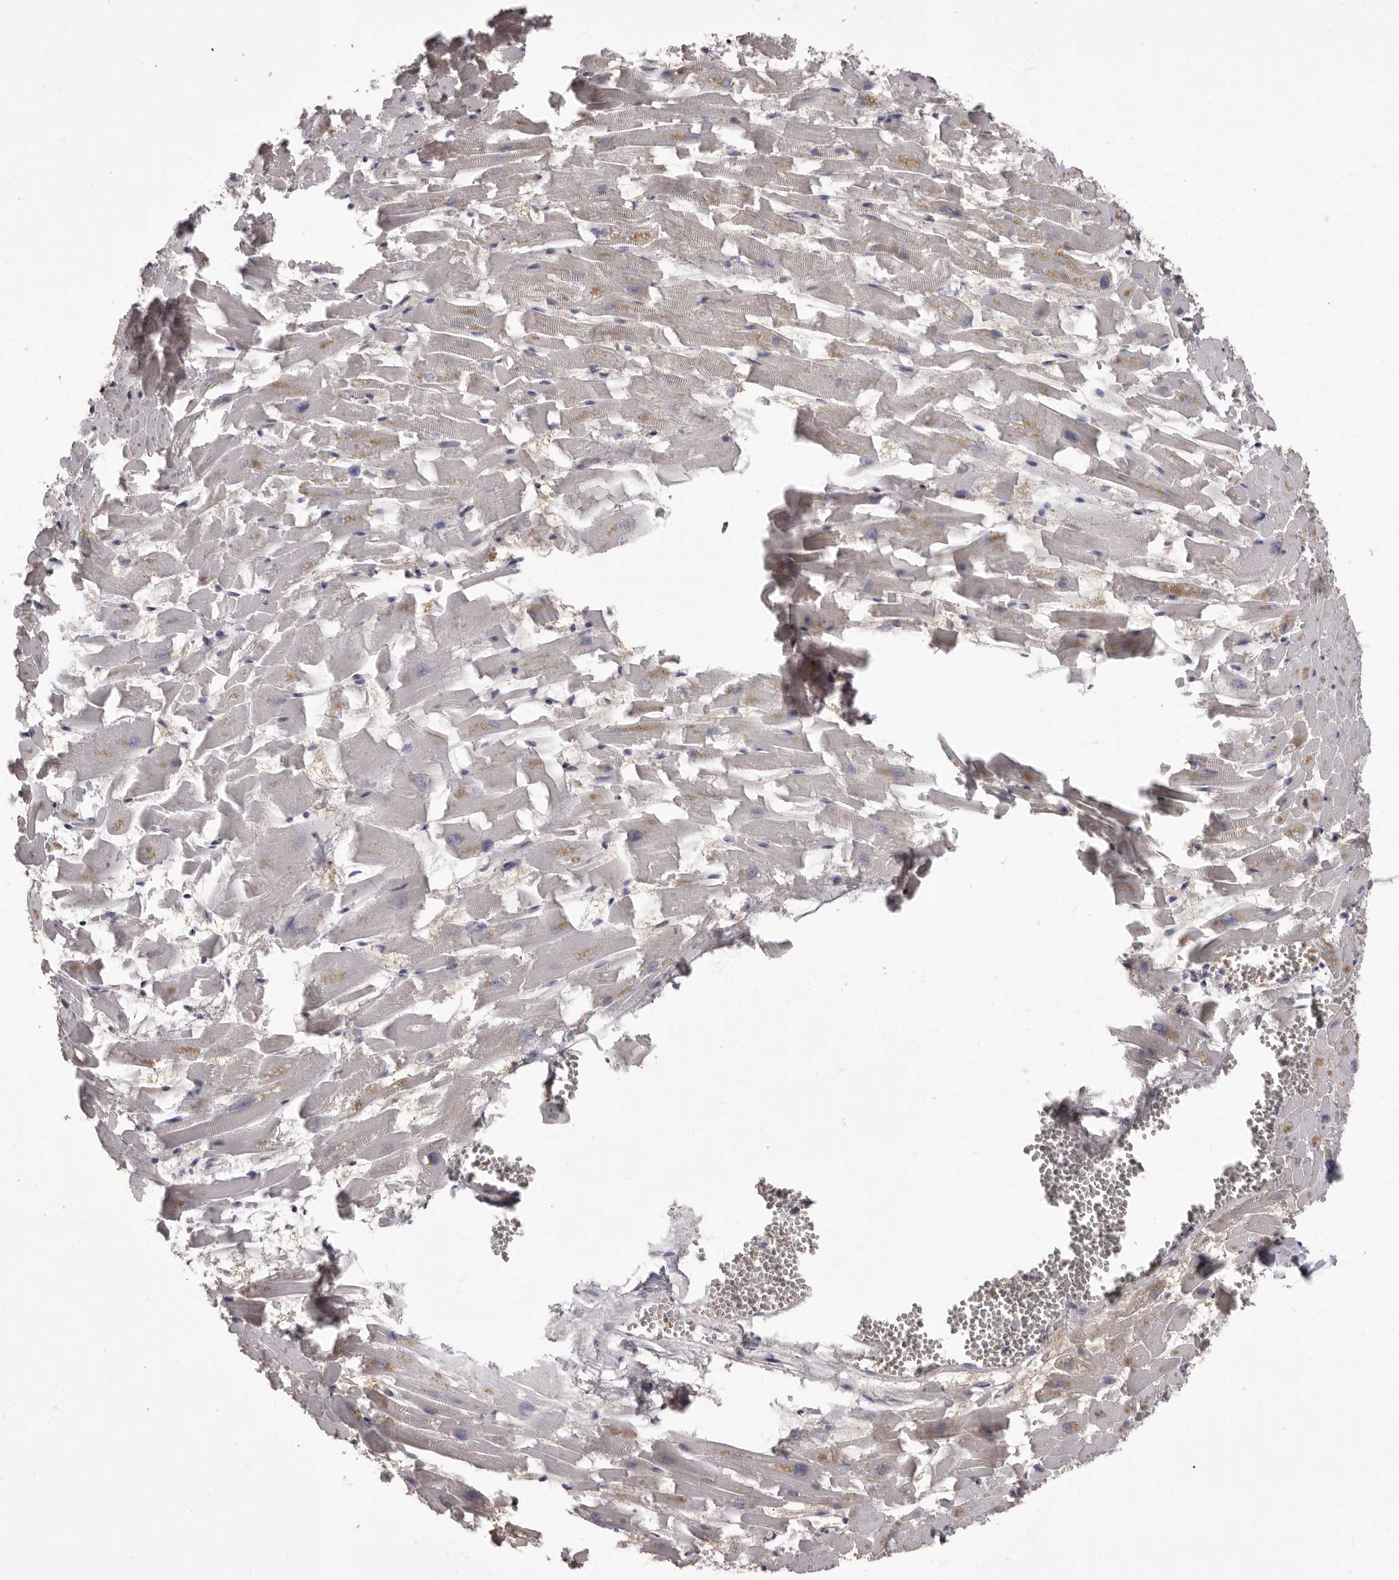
{"staining": {"intensity": "weak", "quantity": "25%-75%", "location": "cytoplasmic/membranous"}, "tissue": "heart muscle", "cell_type": "Cardiomyocytes", "image_type": "normal", "snomed": [{"axis": "morphology", "description": "Normal tissue, NOS"}, {"axis": "topography", "description": "Heart"}], "caption": "A photomicrograph showing weak cytoplasmic/membranous positivity in approximately 25%-75% of cardiomyocytes in normal heart muscle, as visualized by brown immunohistochemical staining.", "gene": "APEH", "patient": {"sex": "female", "age": 64}}